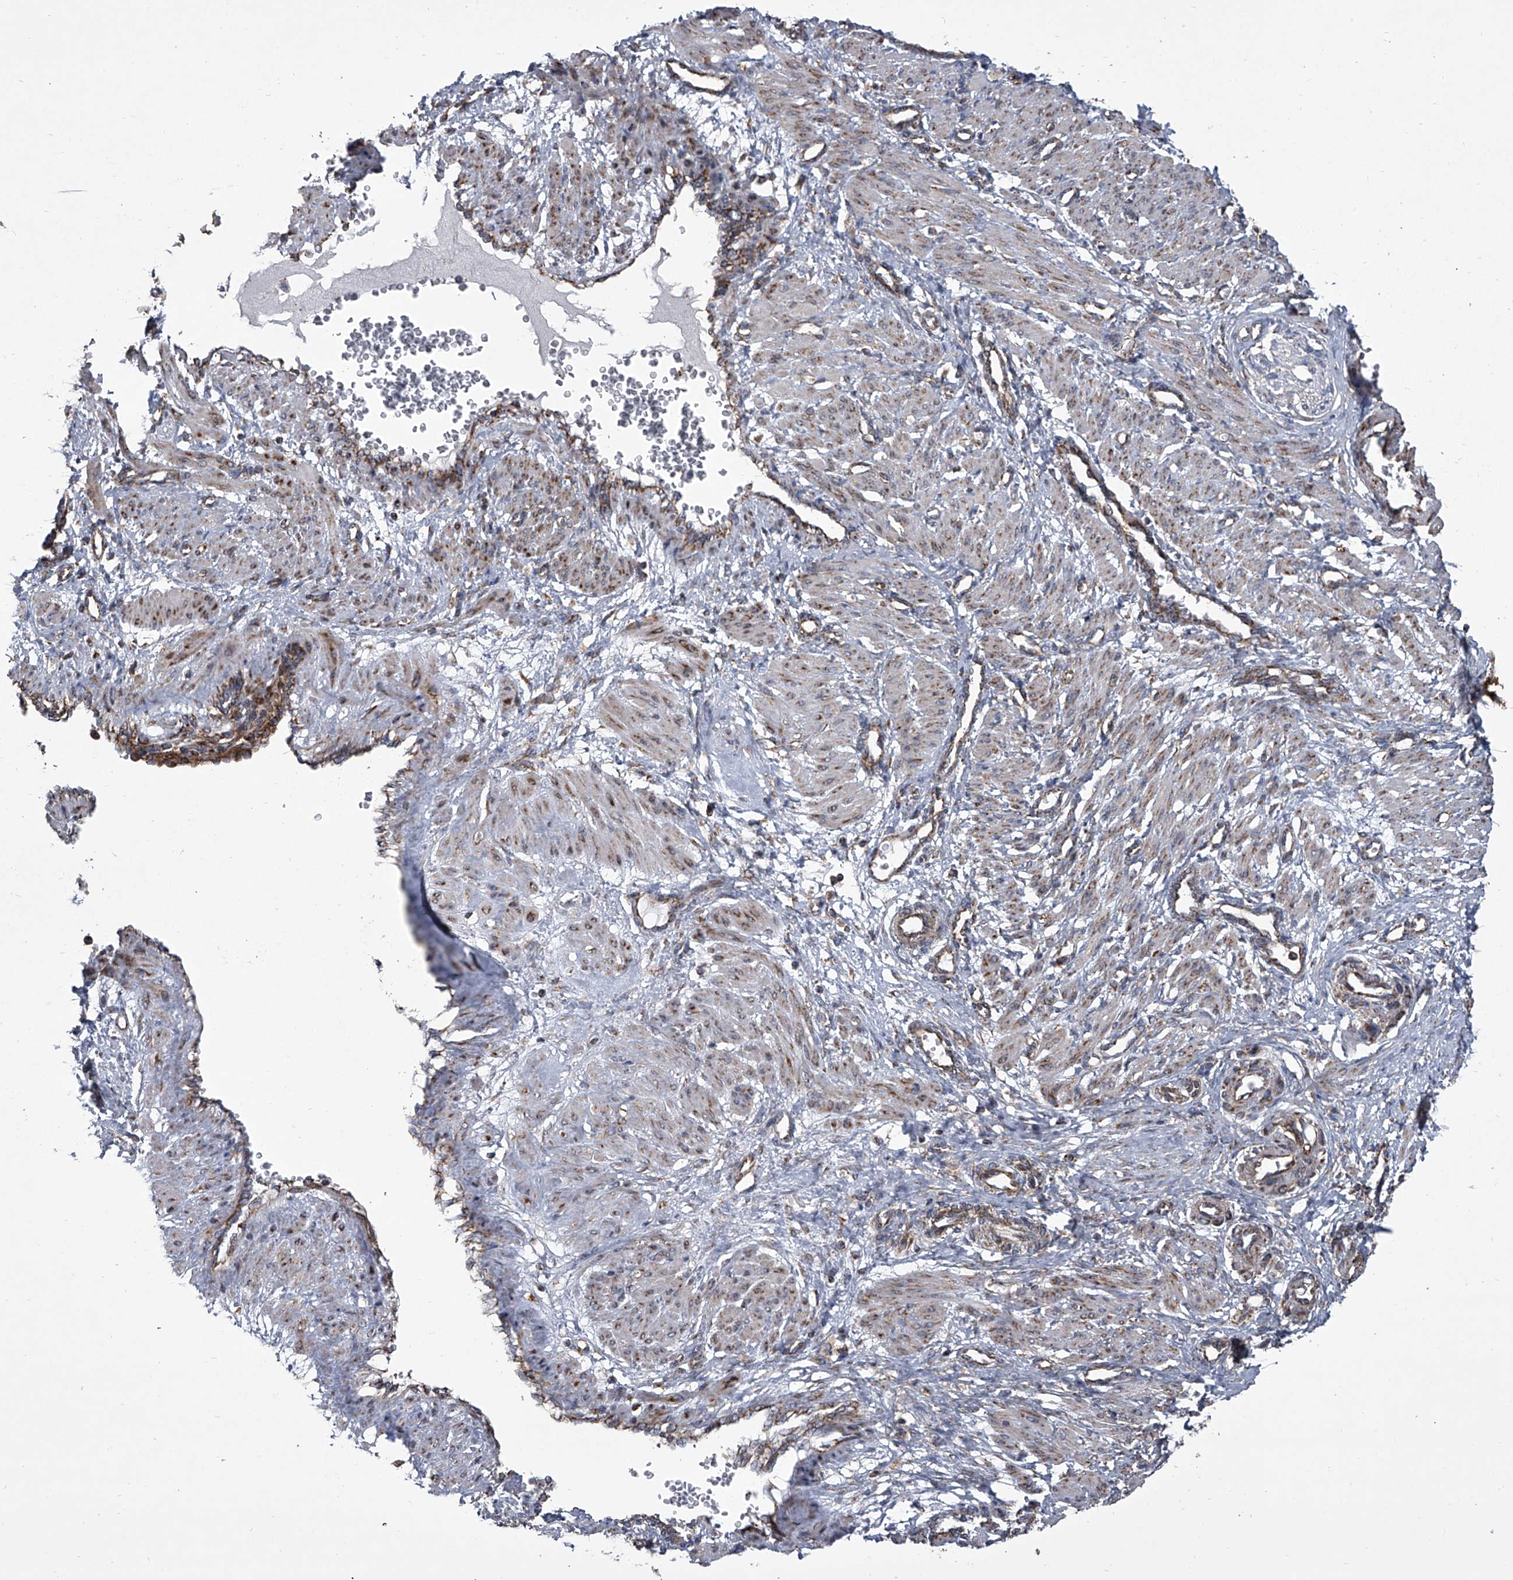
{"staining": {"intensity": "moderate", "quantity": "25%-75%", "location": "cytoplasmic/membranous"}, "tissue": "smooth muscle", "cell_type": "Smooth muscle cells", "image_type": "normal", "snomed": [{"axis": "morphology", "description": "Normal tissue, NOS"}, {"axis": "topography", "description": "Endometrium"}], "caption": "DAB immunohistochemical staining of benign human smooth muscle shows moderate cytoplasmic/membranous protein expression in about 25%-75% of smooth muscle cells.", "gene": "ZC3H15", "patient": {"sex": "female", "age": 33}}